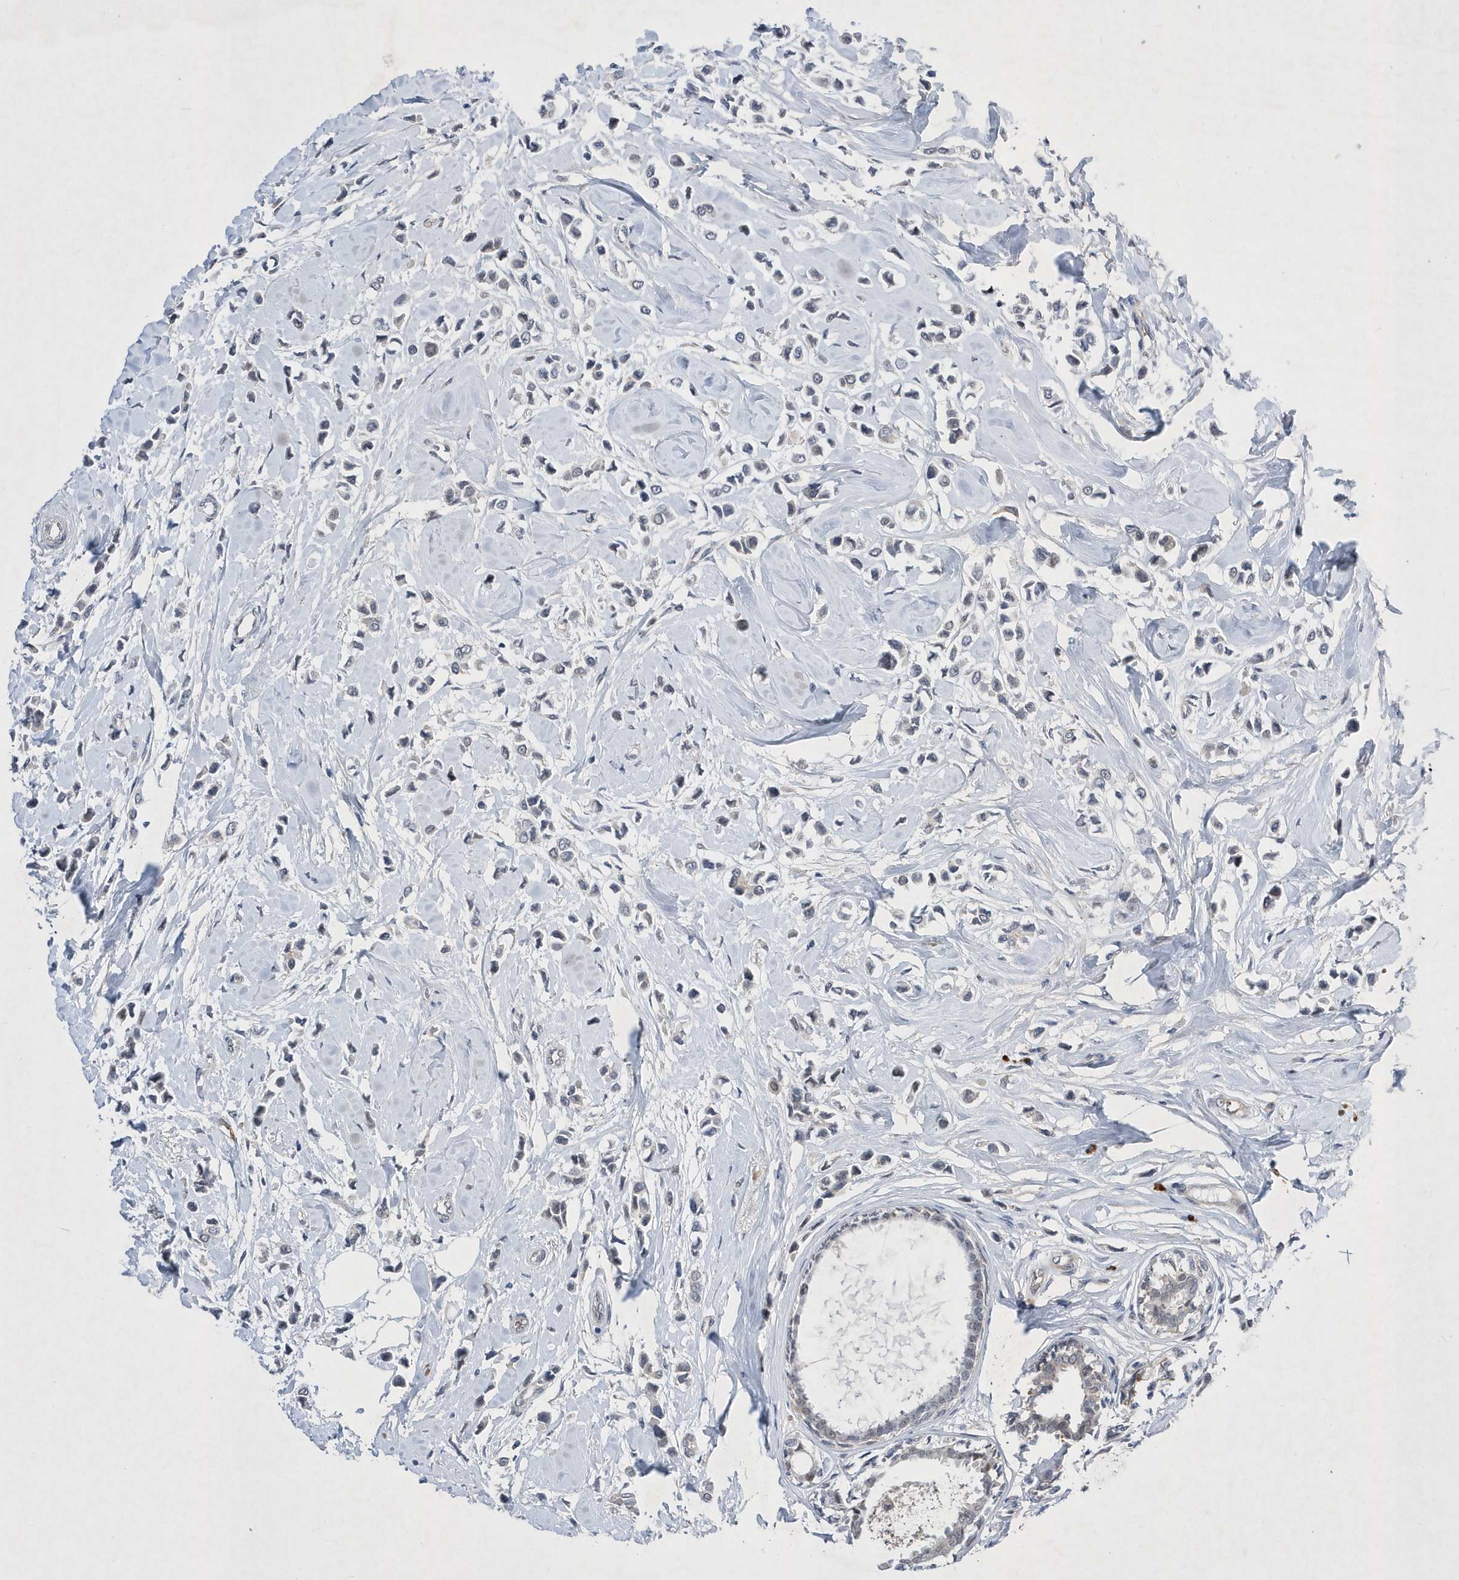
{"staining": {"intensity": "negative", "quantity": "none", "location": "none"}, "tissue": "breast cancer", "cell_type": "Tumor cells", "image_type": "cancer", "snomed": [{"axis": "morphology", "description": "Lobular carcinoma"}, {"axis": "topography", "description": "Breast"}], "caption": "DAB (3,3'-diaminobenzidine) immunohistochemical staining of breast lobular carcinoma shows no significant staining in tumor cells. Nuclei are stained in blue.", "gene": "ZNF875", "patient": {"sex": "female", "age": 51}}